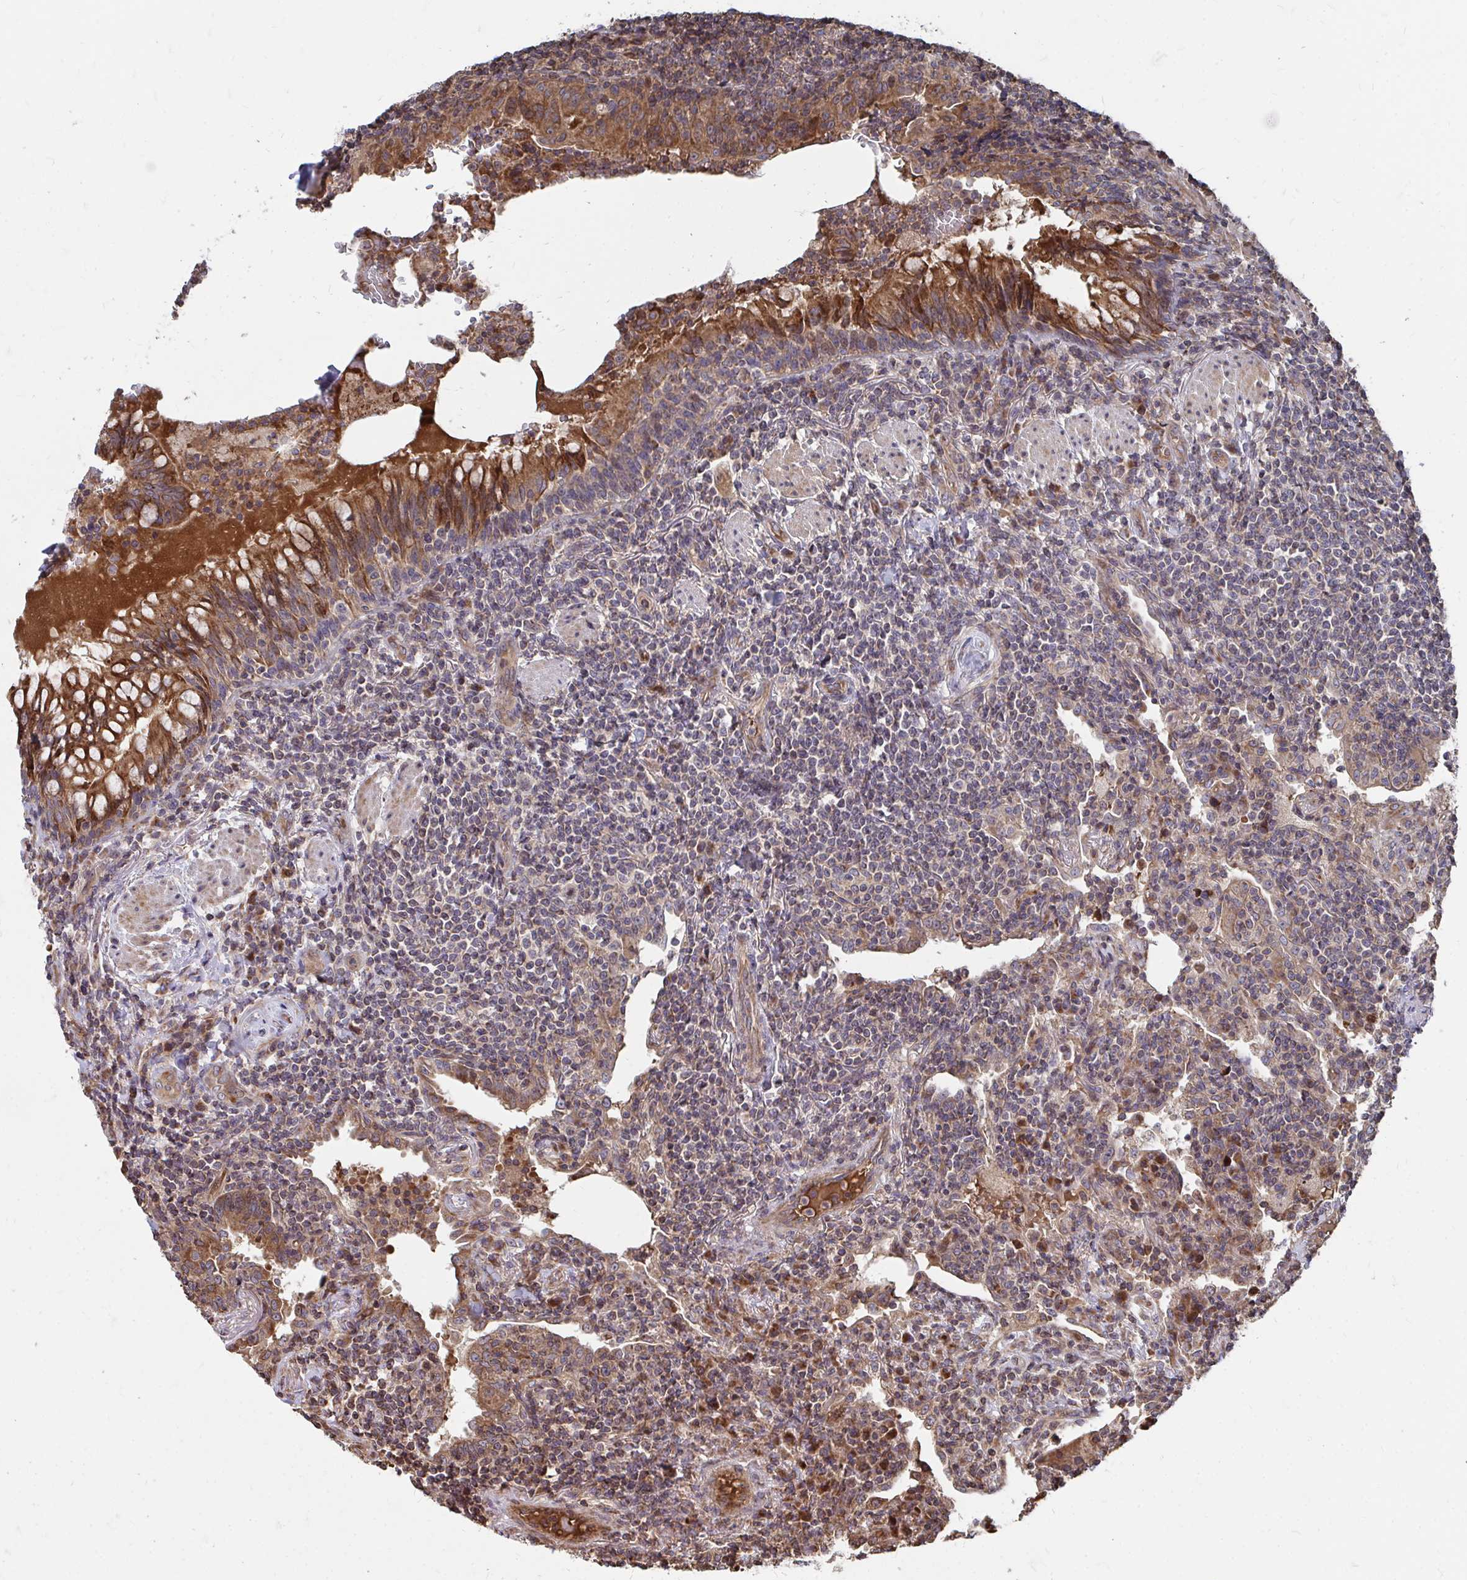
{"staining": {"intensity": "moderate", "quantity": "<25%", "location": "cytoplasmic/membranous"}, "tissue": "lymphoma", "cell_type": "Tumor cells", "image_type": "cancer", "snomed": [{"axis": "morphology", "description": "Malignant lymphoma, non-Hodgkin's type, Low grade"}, {"axis": "topography", "description": "Lung"}], "caption": "This histopathology image reveals lymphoma stained with immunohistochemistry (IHC) to label a protein in brown. The cytoplasmic/membranous of tumor cells show moderate positivity for the protein. Nuclei are counter-stained blue.", "gene": "FAM89A", "patient": {"sex": "female", "age": 71}}